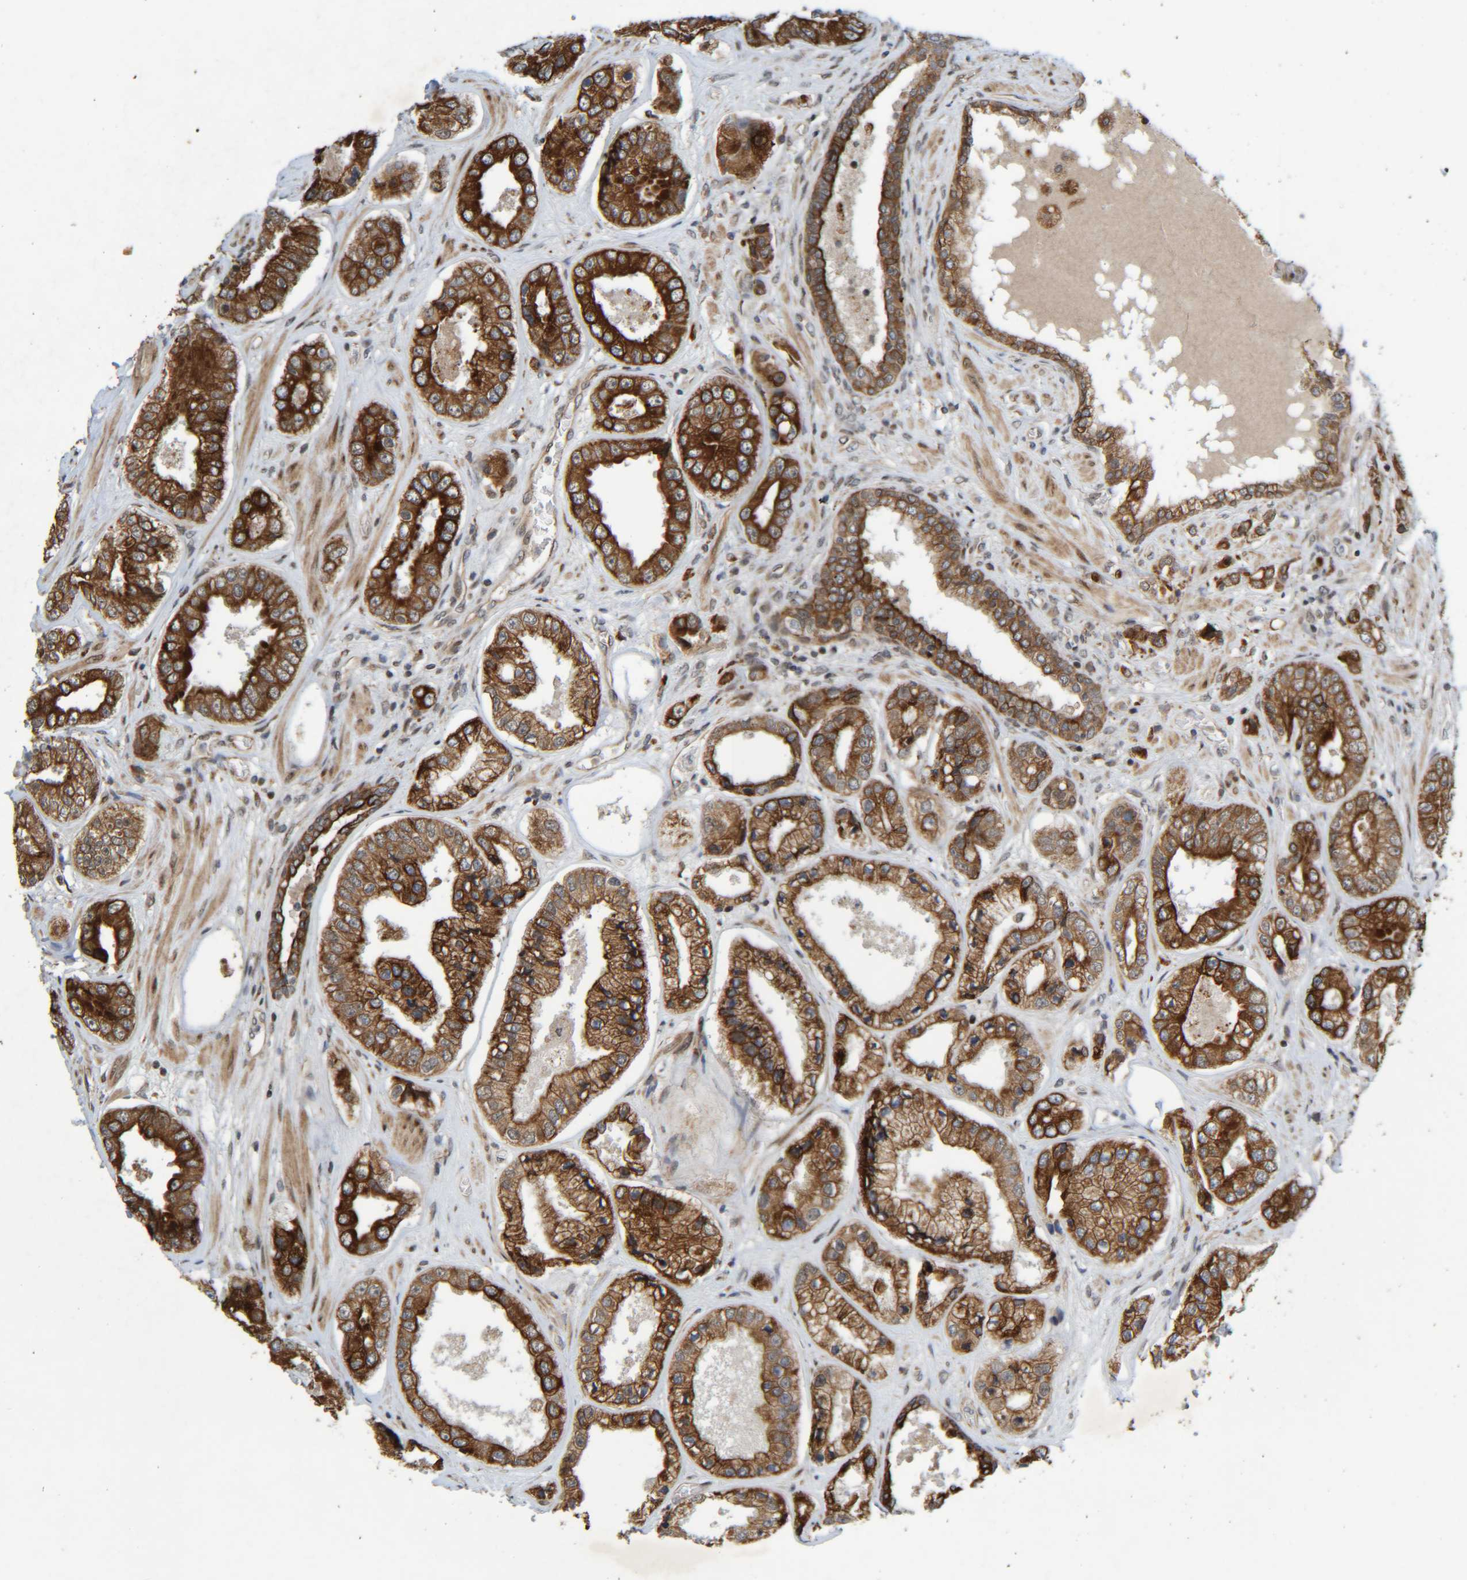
{"staining": {"intensity": "strong", "quantity": ">75%", "location": "cytoplasmic/membranous"}, "tissue": "prostate cancer", "cell_type": "Tumor cells", "image_type": "cancer", "snomed": [{"axis": "morphology", "description": "Adenocarcinoma, High grade"}, {"axis": "topography", "description": "Prostate"}], "caption": "Immunohistochemical staining of prostate cancer (high-grade adenocarcinoma) displays high levels of strong cytoplasmic/membranous expression in approximately >75% of tumor cells.", "gene": "CCDC57", "patient": {"sex": "male", "age": 61}}